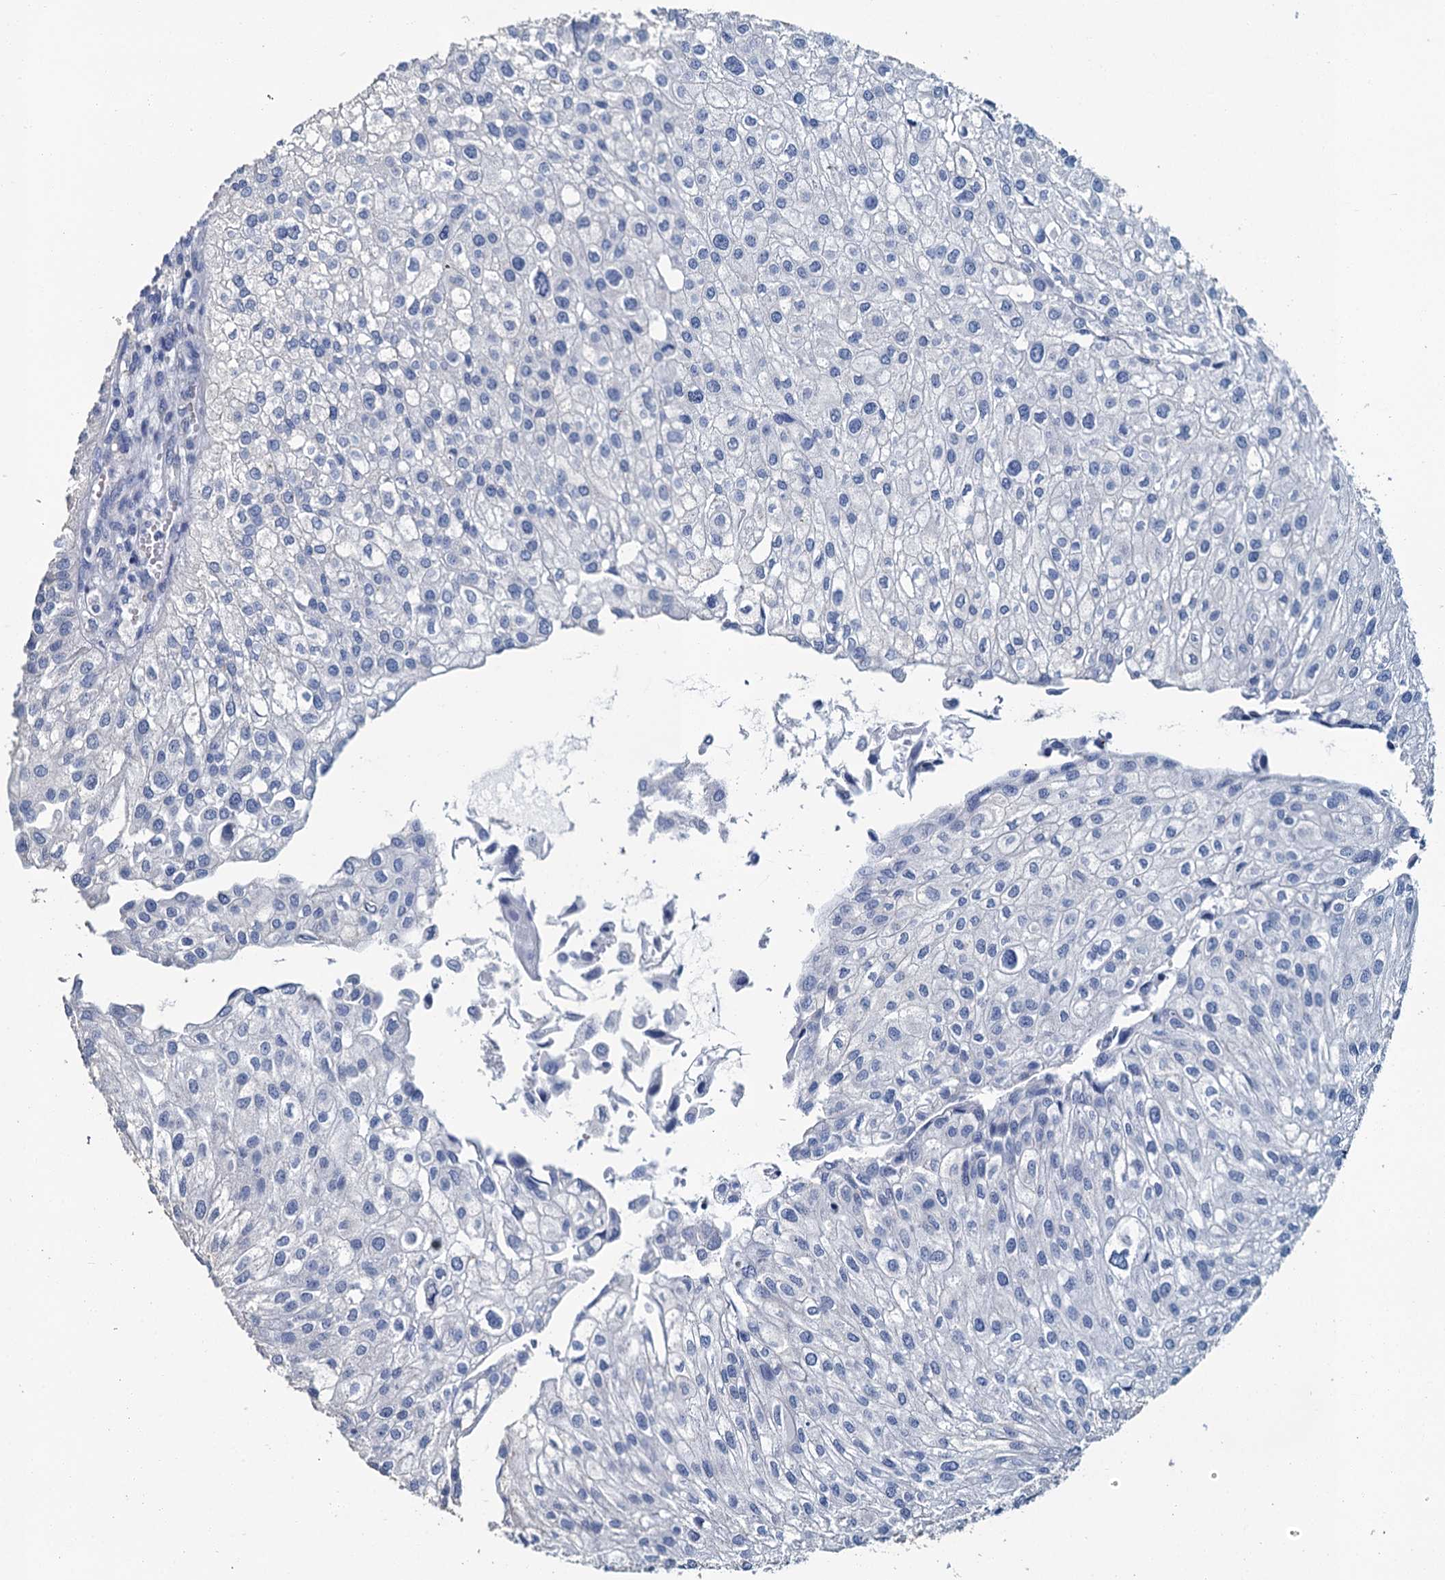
{"staining": {"intensity": "negative", "quantity": "none", "location": "none"}, "tissue": "urothelial cancer", "cell_type": "Tumor cells", "image_type": "cancer", "snomed": [{"axis": "morphology", "description": "Urothelial carcinoma, Low grade"}, {"axis": "topography", "description": "Urinary bladder"}], "caption": "High magnification brightfield microscopy of low-grade urothelial carcinoma stained with DAB (3,3'-diaminobenzidine) (brown) and counterstained with hematoxylin (blue): tumor cells show no significant positivity.", "gene": "SNCB", "patient": {"sex": "female", "age": 89}}